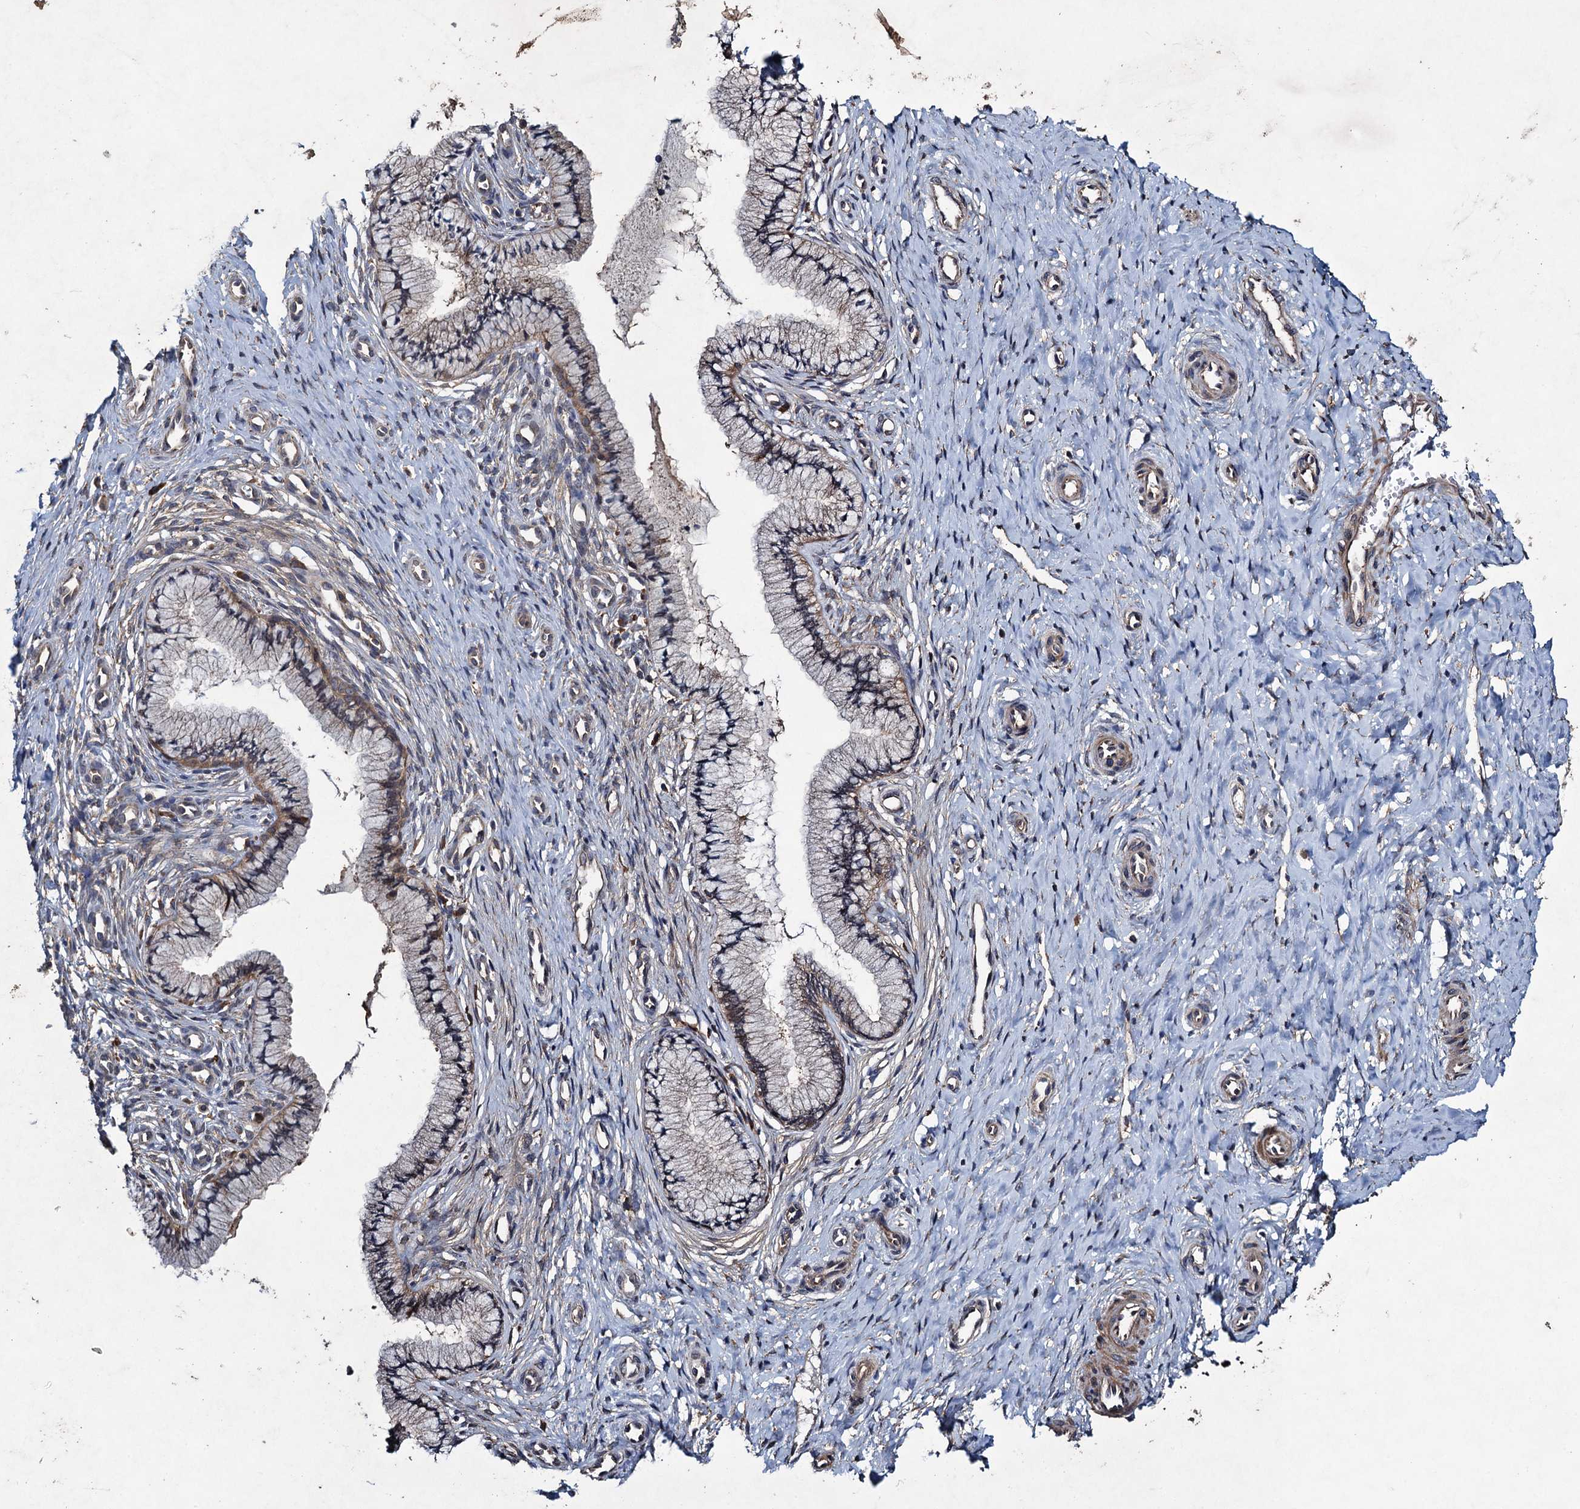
{"staining": {"intensity": "moderate", "quantity": ">75%", "location": "cytoplasmic/membranous"}, "tissue": "cervix", "cell_type": "Glandular cells", "image_type": "normal", "snomed": [{"axis": "morphology", "description": "Normal tissue, NOS"}, {"axis": "topography", "description": "Cervix"}], "caption": "IHC (DAB (3,3'-diaminobenzidine)) staining of benign cervix reveals moderate cytoplasmic/membranous protein positivity in approximately >75% of glandular cells.", "gene": "CNTN5", "patient": {"sex": "female", "age": 36}}